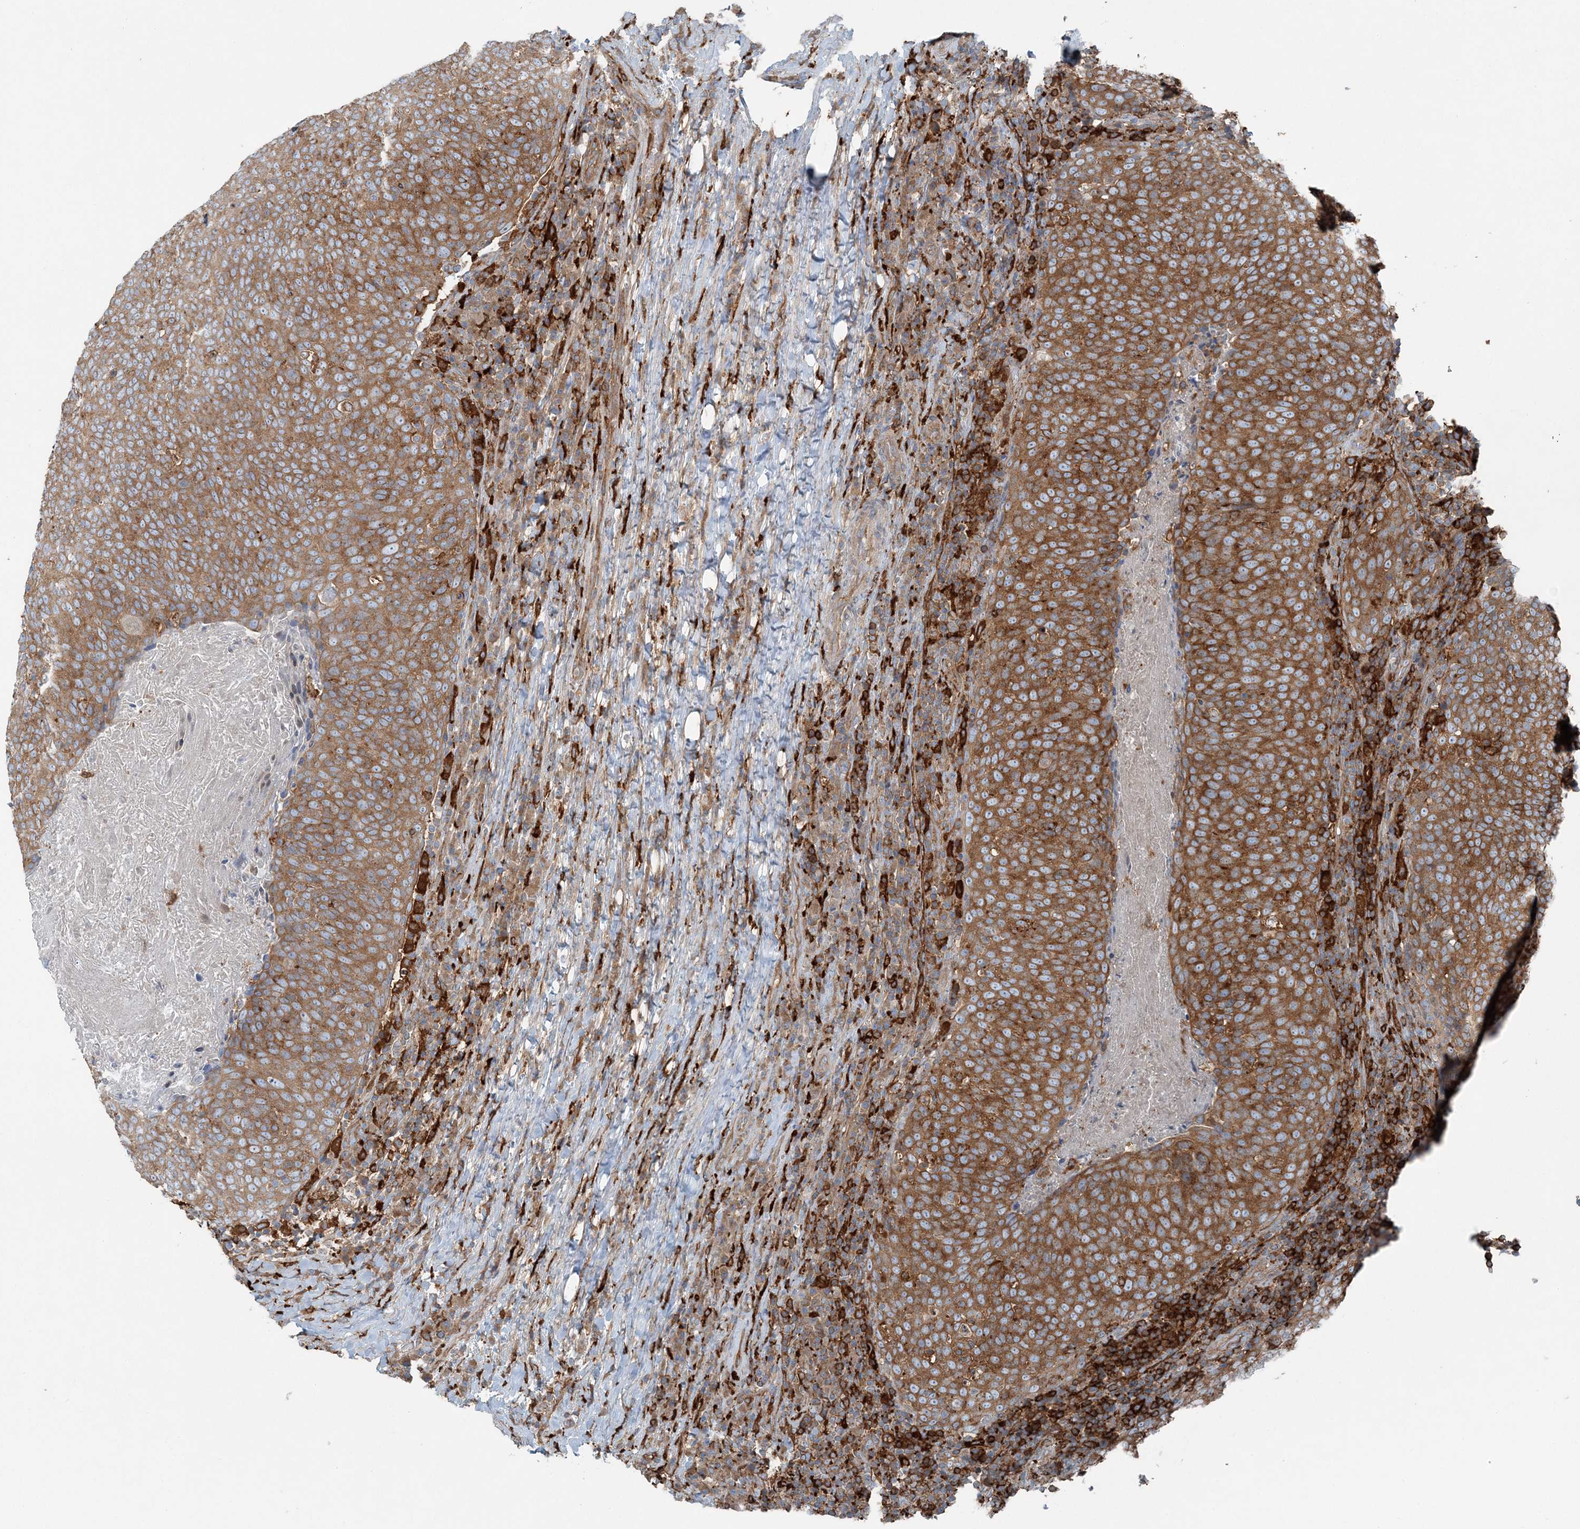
{"staining": {"intensity": "strong", "quantity": ">75%", "location": "cytoplasmic/membranous"}, "tissue": "head and neck cancer", "cell_type": "Tumor cells", "image_type": "cancer", "snomed": [{"axis": "morphology", "description": "Squamous cell carcinoma, NOS"}, {"axis": "morphology", "description": "Squamous cell carcinoma, metastatic, NOS"}, {"axis": "topography", "description": "Lymph node"}, {"axis": "topography", "description": "Head-Neck"}], "caption": "Immunohistochemistry (IHC) of head and neck squamous cell carcinoma exhibits high levels of strong cytoplasmic/membranous positivity in about >75% of tumor cells.", "gene": "SNX2", "patient": {"sex": "male", "age": 62}}